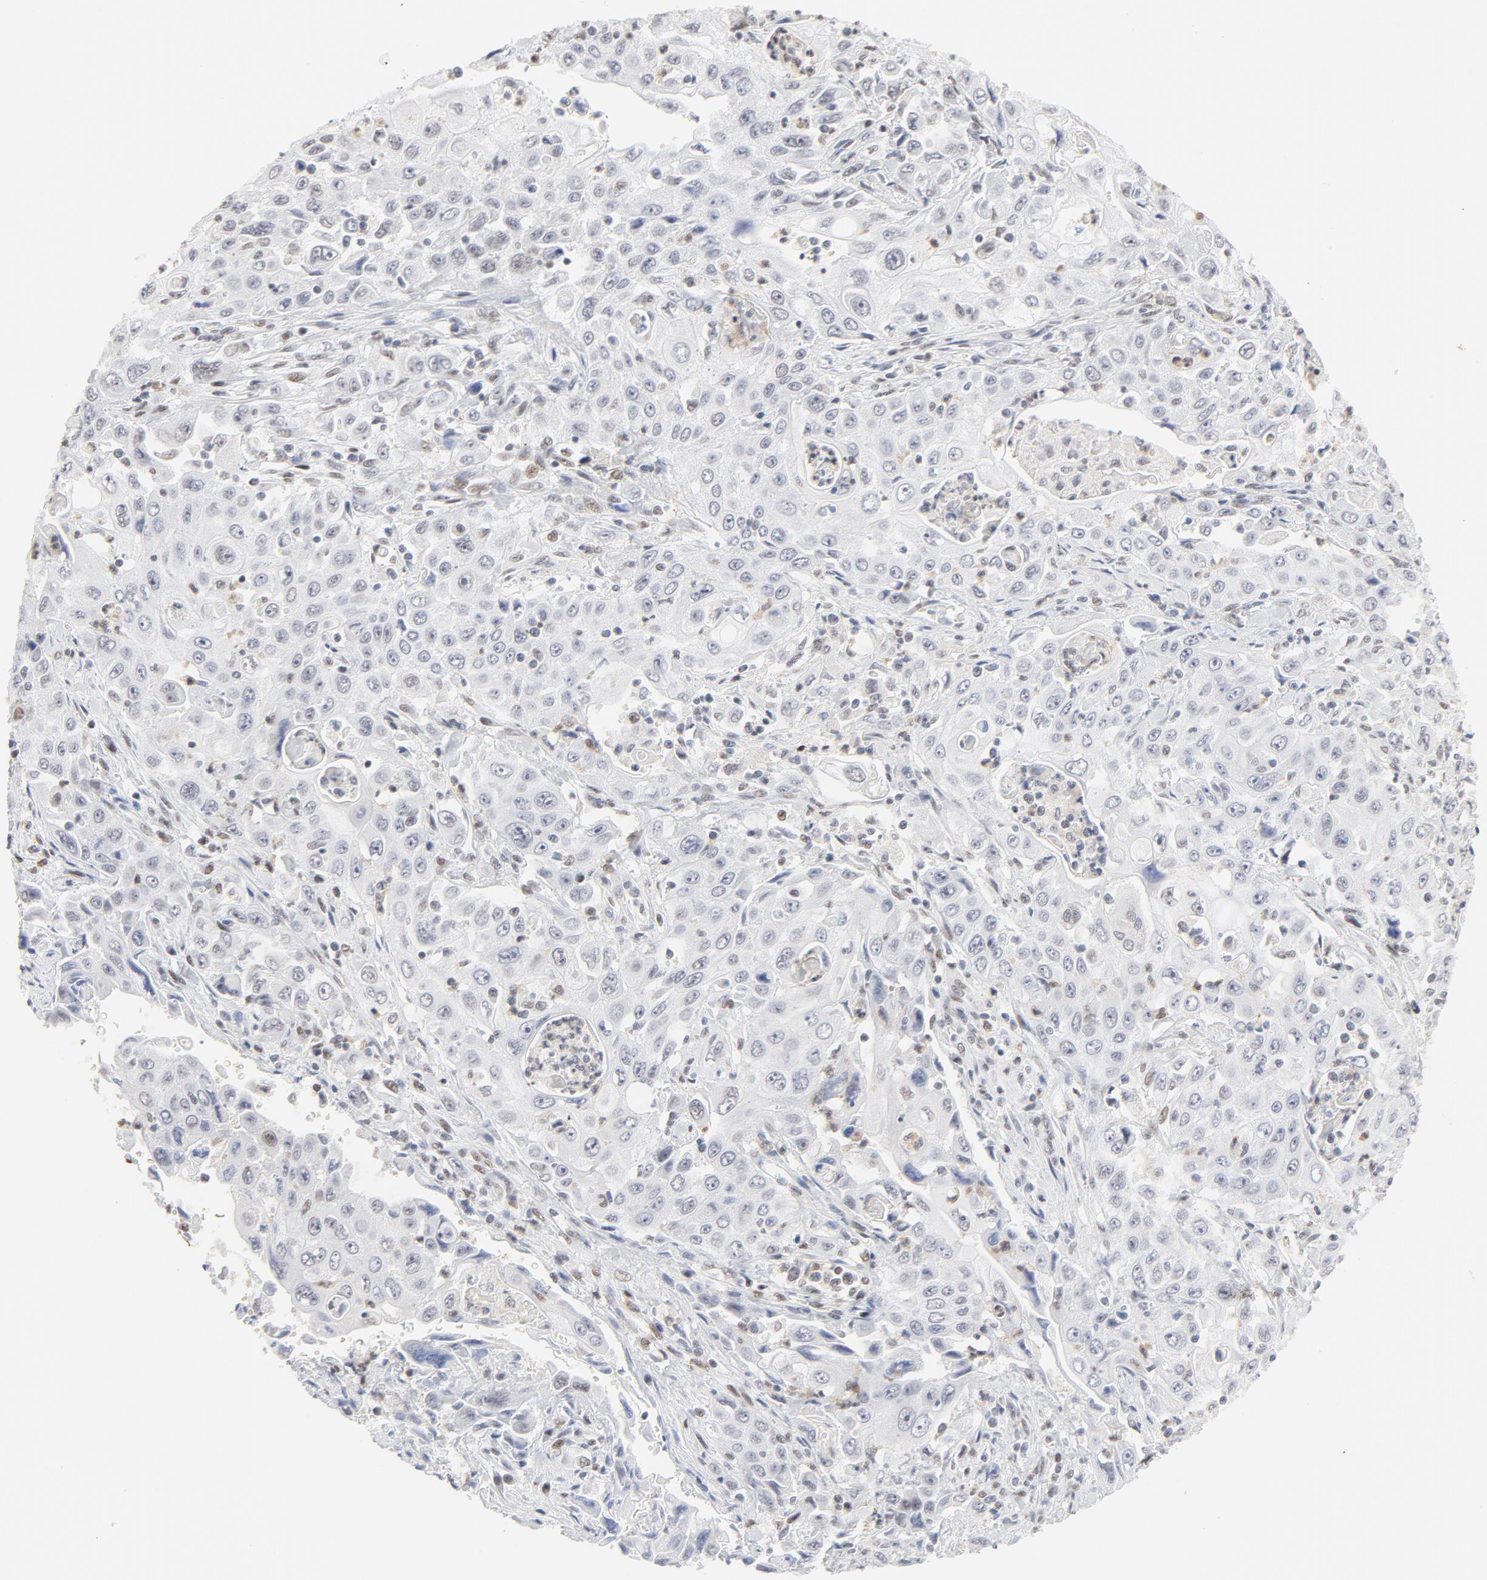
{"staining": {"intensity": "negative", "quantity": "none", "location": "none"}, "tissue": "pancreatic cancer", "cell_type": "Tumor cells", "image_type": "cancer", "snomed": [{"axis": "morphology", "description": "Adenocarcinoma, NOS"}, {"axis": "topography", "description": "Pancreas"}], "caption": "Pancreatic cancer was stained to show a protein in brown. There is no significant expression in tumor cells. (DAB (3,3'-diaminobenzidine) IHC with hematoxylin counter stain).", "gene": "PBX1", "patient": {"sex": "male", "age": 70}}